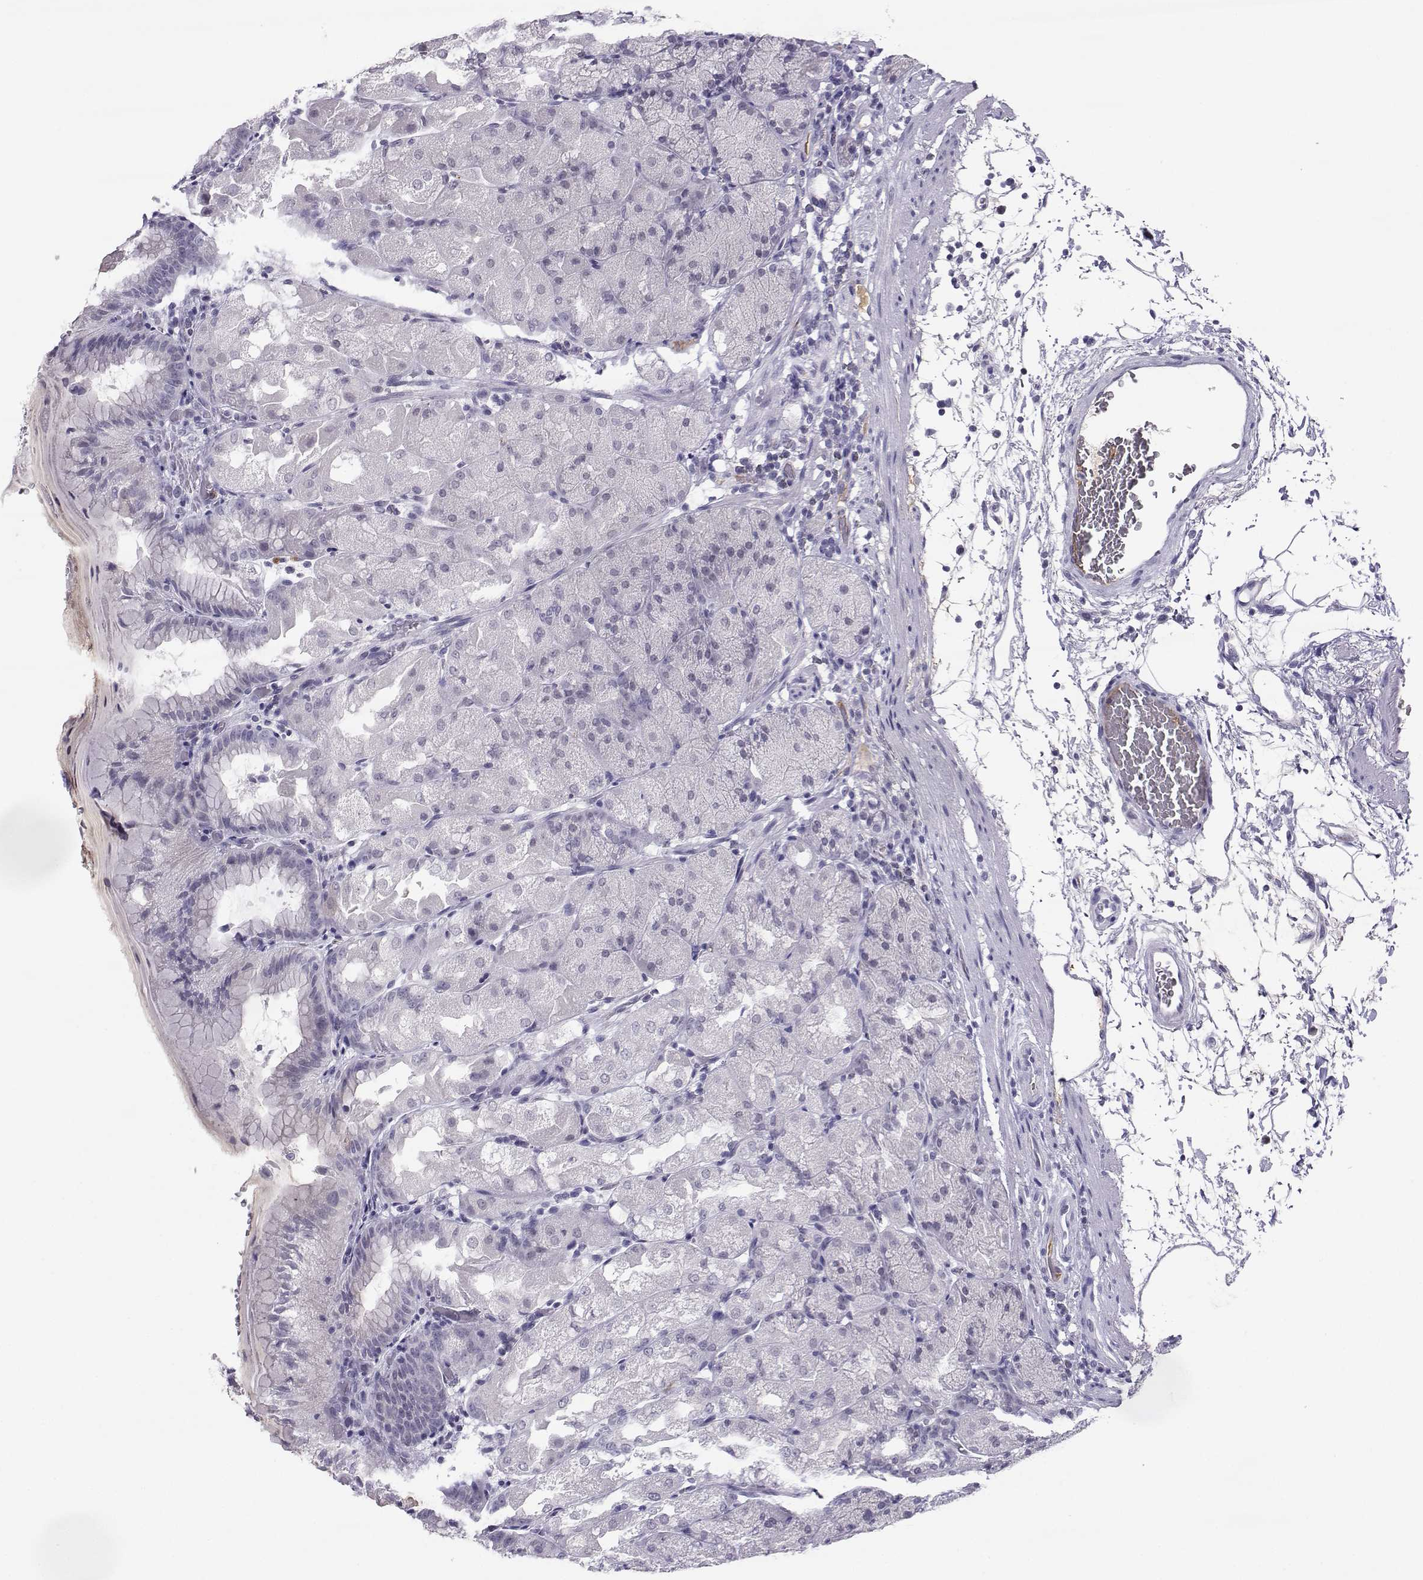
{"staining": {"intensity": "negative", "quantity": "none", "location": "none"}, "tissue": "stomach", "cell_type": "Glandular cells", "image_type": "normal", "snomed": [{"axis": "morphology", "description": "Normal tissue, NOS"}, {"axis": "topography", "description": "Stomach, upper"}, {"axis": "topography", "description": "Stomach"}, {"axis": "topography", "description": "Stomach, lower"}], "caption": "Stomach was stained to show a protein in brown. There is no significant positivity in glandular cells. Nuclei are stained in blue.", "gene": "LHX1", "patient": {"sex": "male", "age": 62}}